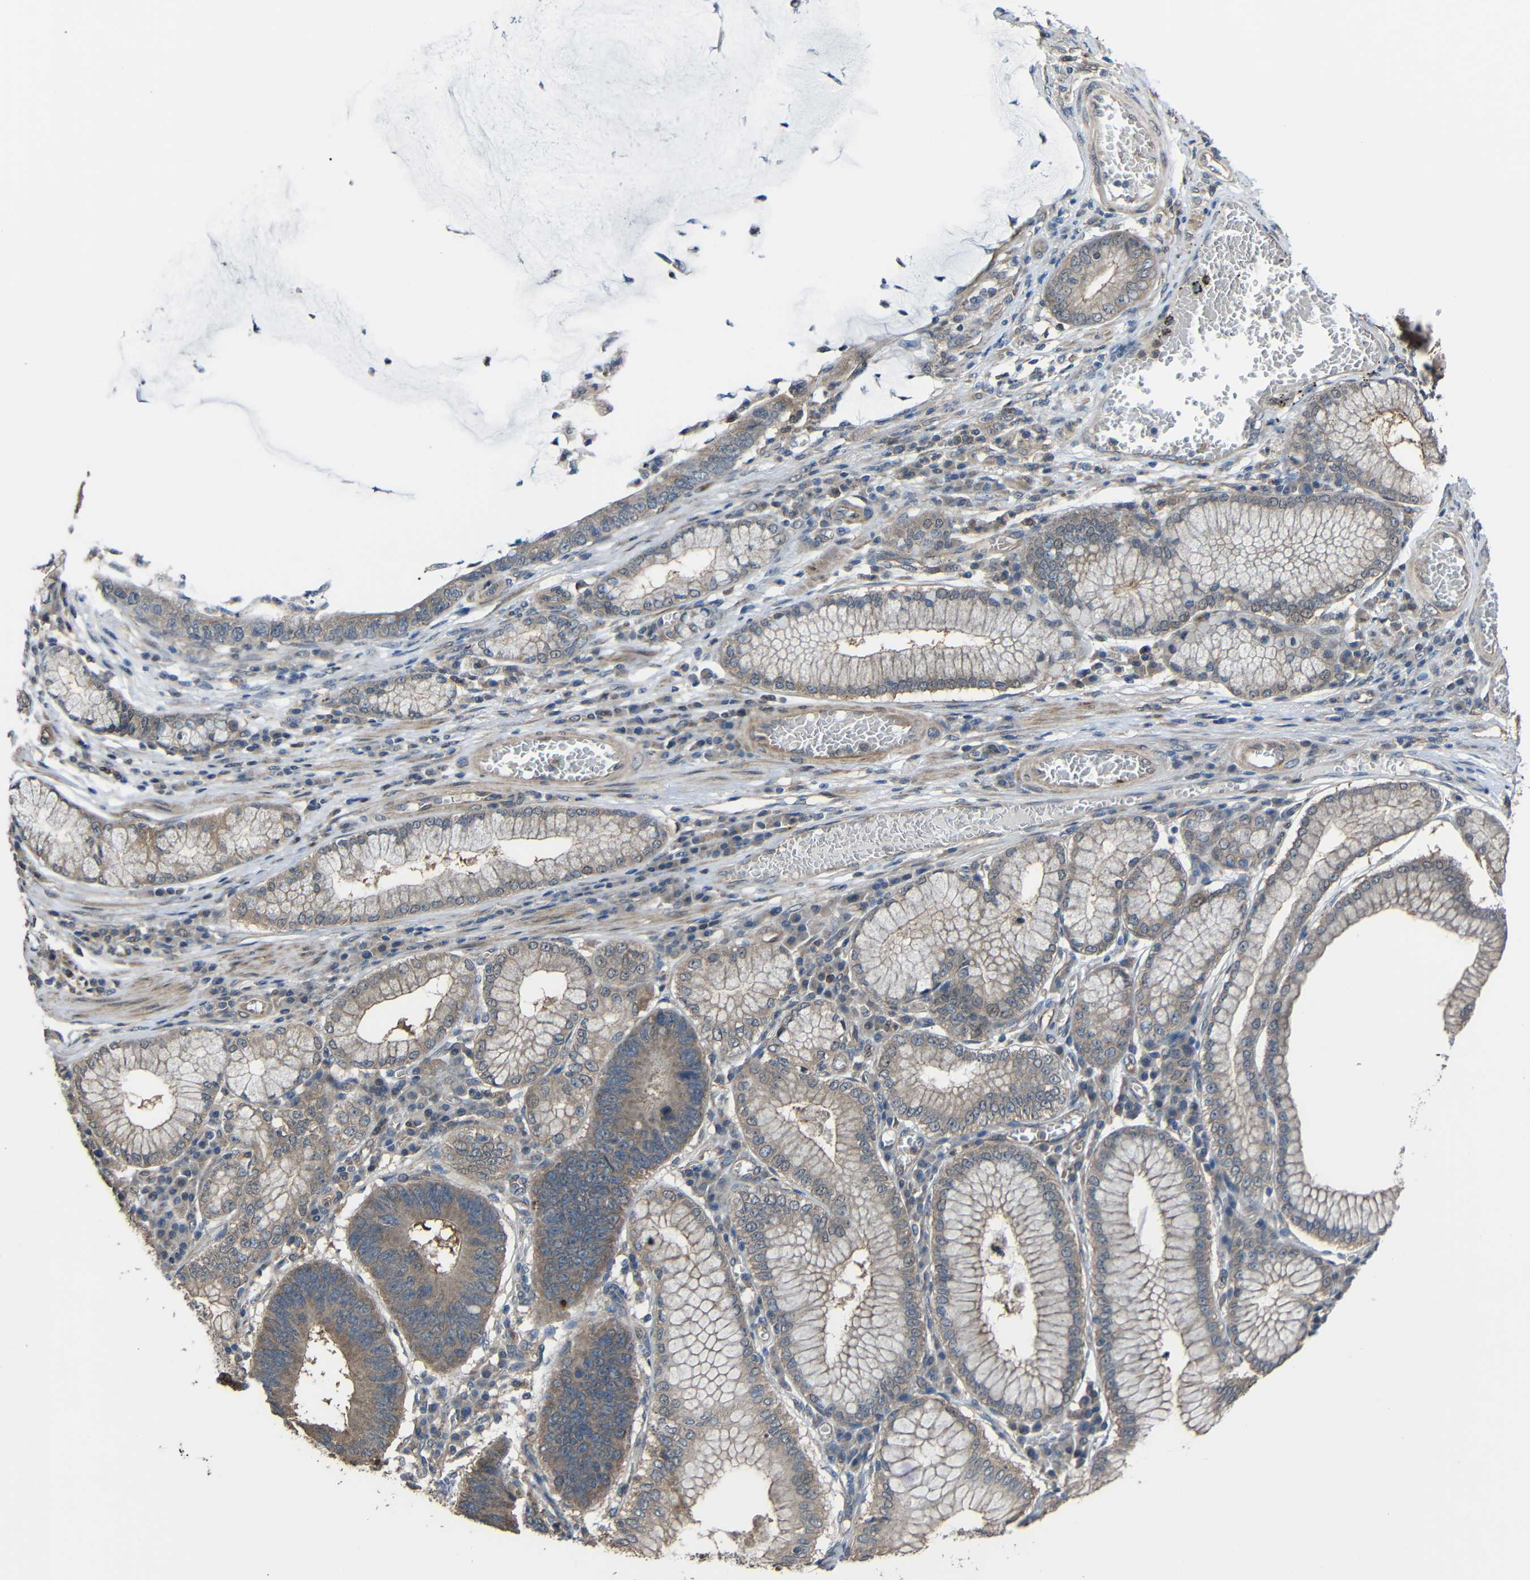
{"staining": {"intensity": "weak", "quantity": ">75%", "location": "cytoplasmic/membranous"}, "tissue": "stomach cancer", "cell_type": "Tumor cells", "image_type": "cancer", "snomed": [{"axis": "morphology", "description": "Adenocarcinoma, NOS"}, {"axis": "topography", "description": "Stomach"}], "caption": "Tumor cells demonstrate weak cytoplasmic/membranous positivity in approximately >75% of cells in stomach adenocarcinoma. (DAB (3,3'-diaminobenzidine) IHC with brightfield microscopy, high magnification).", "gene": "CHST9", "patient": {"sex": "male", "age": 59}}